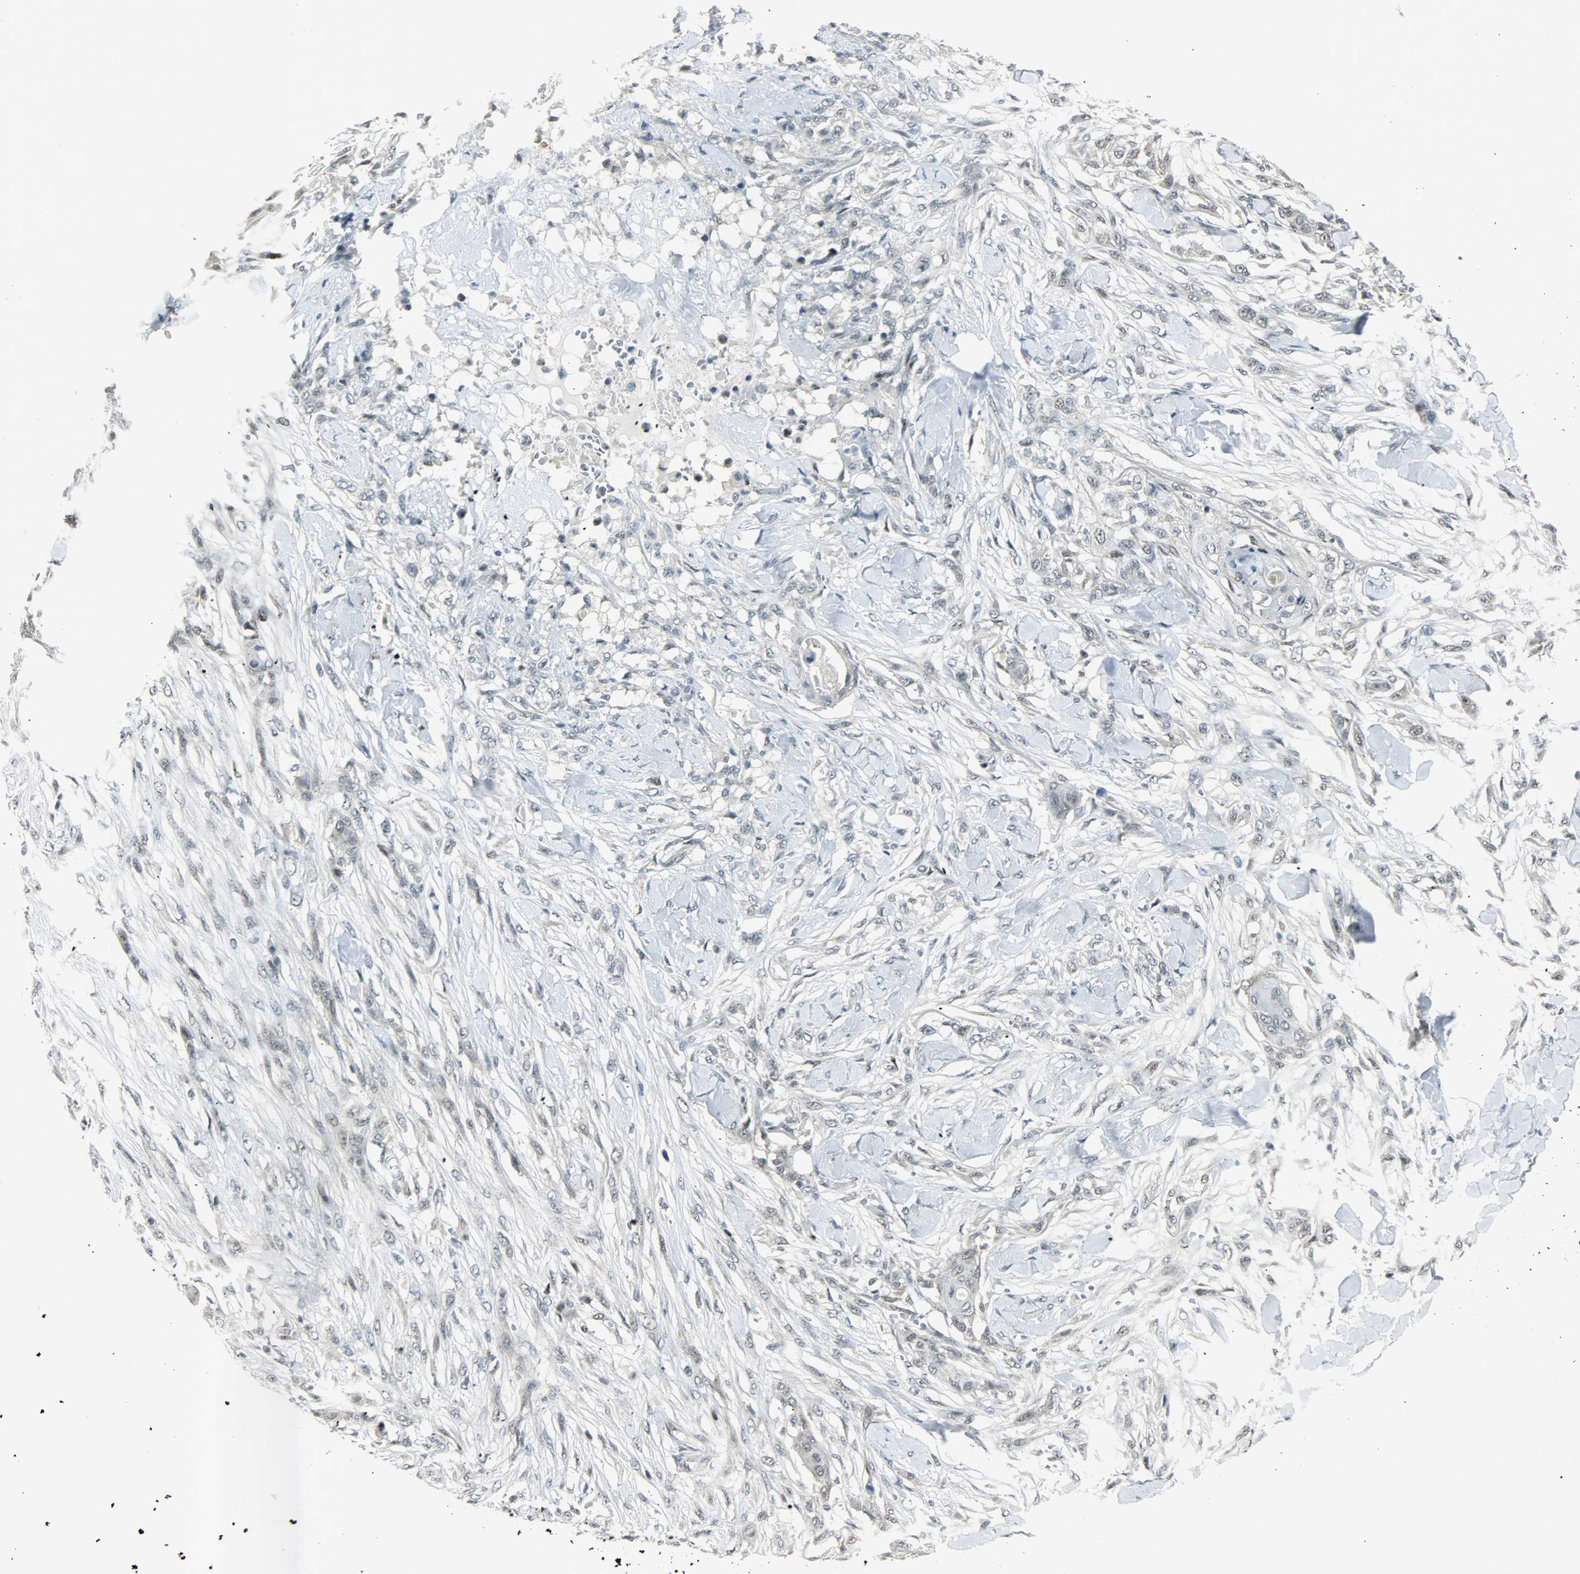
{"staining": {"intensity": "moderate", "quantity": "25%-75%", "location": "cytoplasmic/membranous,nuclear"}, "tissue": "skin cancer", "cell_type": "Tumor cells", "image_type": "cancer", "snomed": [{"axis": "morphology", "description": "Normal tissue, NOS"}, {"axis": "morphology", "description": "Squamous cell carcinoma, NOS"}, {"axis": "topography", "description": "Skin"}], "caption": "Immunohistochemistry (IHC) of skin squamous cell carcinoma displays medium levels of moderate cytoplasmic/membranous and nuclear expression in about 25%-75% of tumor cells.", "gene": "IL15", "patient": {"sex": "female", "age": 59}}